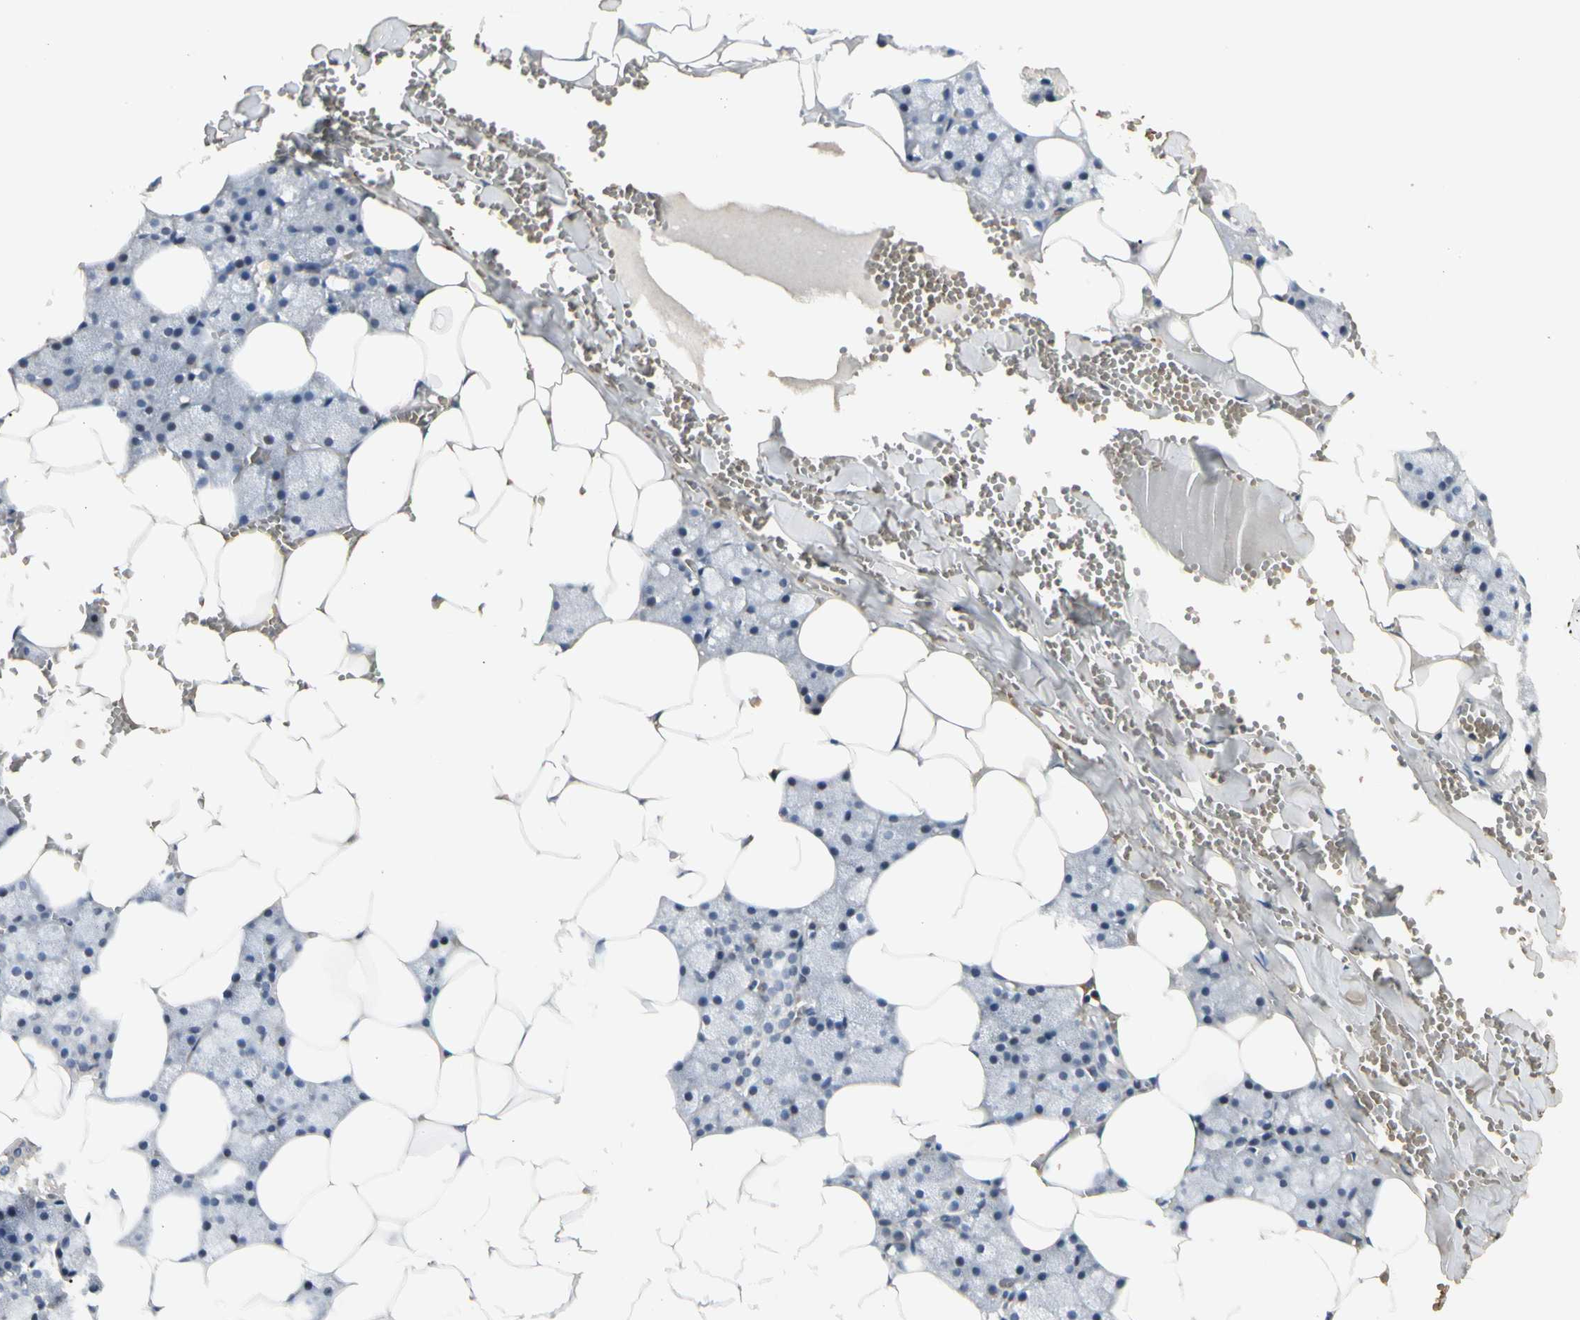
{"staining": {"intensity": "negative", "quantity": "none", "location": "none"}, "tissue": "salivary gland", "cell_type": "Glandular cells", "image_type": "normal", "snomed": [{"axis": "morphology", "description": "Normal tissue, NOS"}, {"axis": "topography", "description": "Salivary gland"}], "caption": "Immunohistochemistry of normal salivary gland demonstrates no staining in glandular cells.", "gene": "GREM1", "patient": {"sex": "male", "age": 62}}